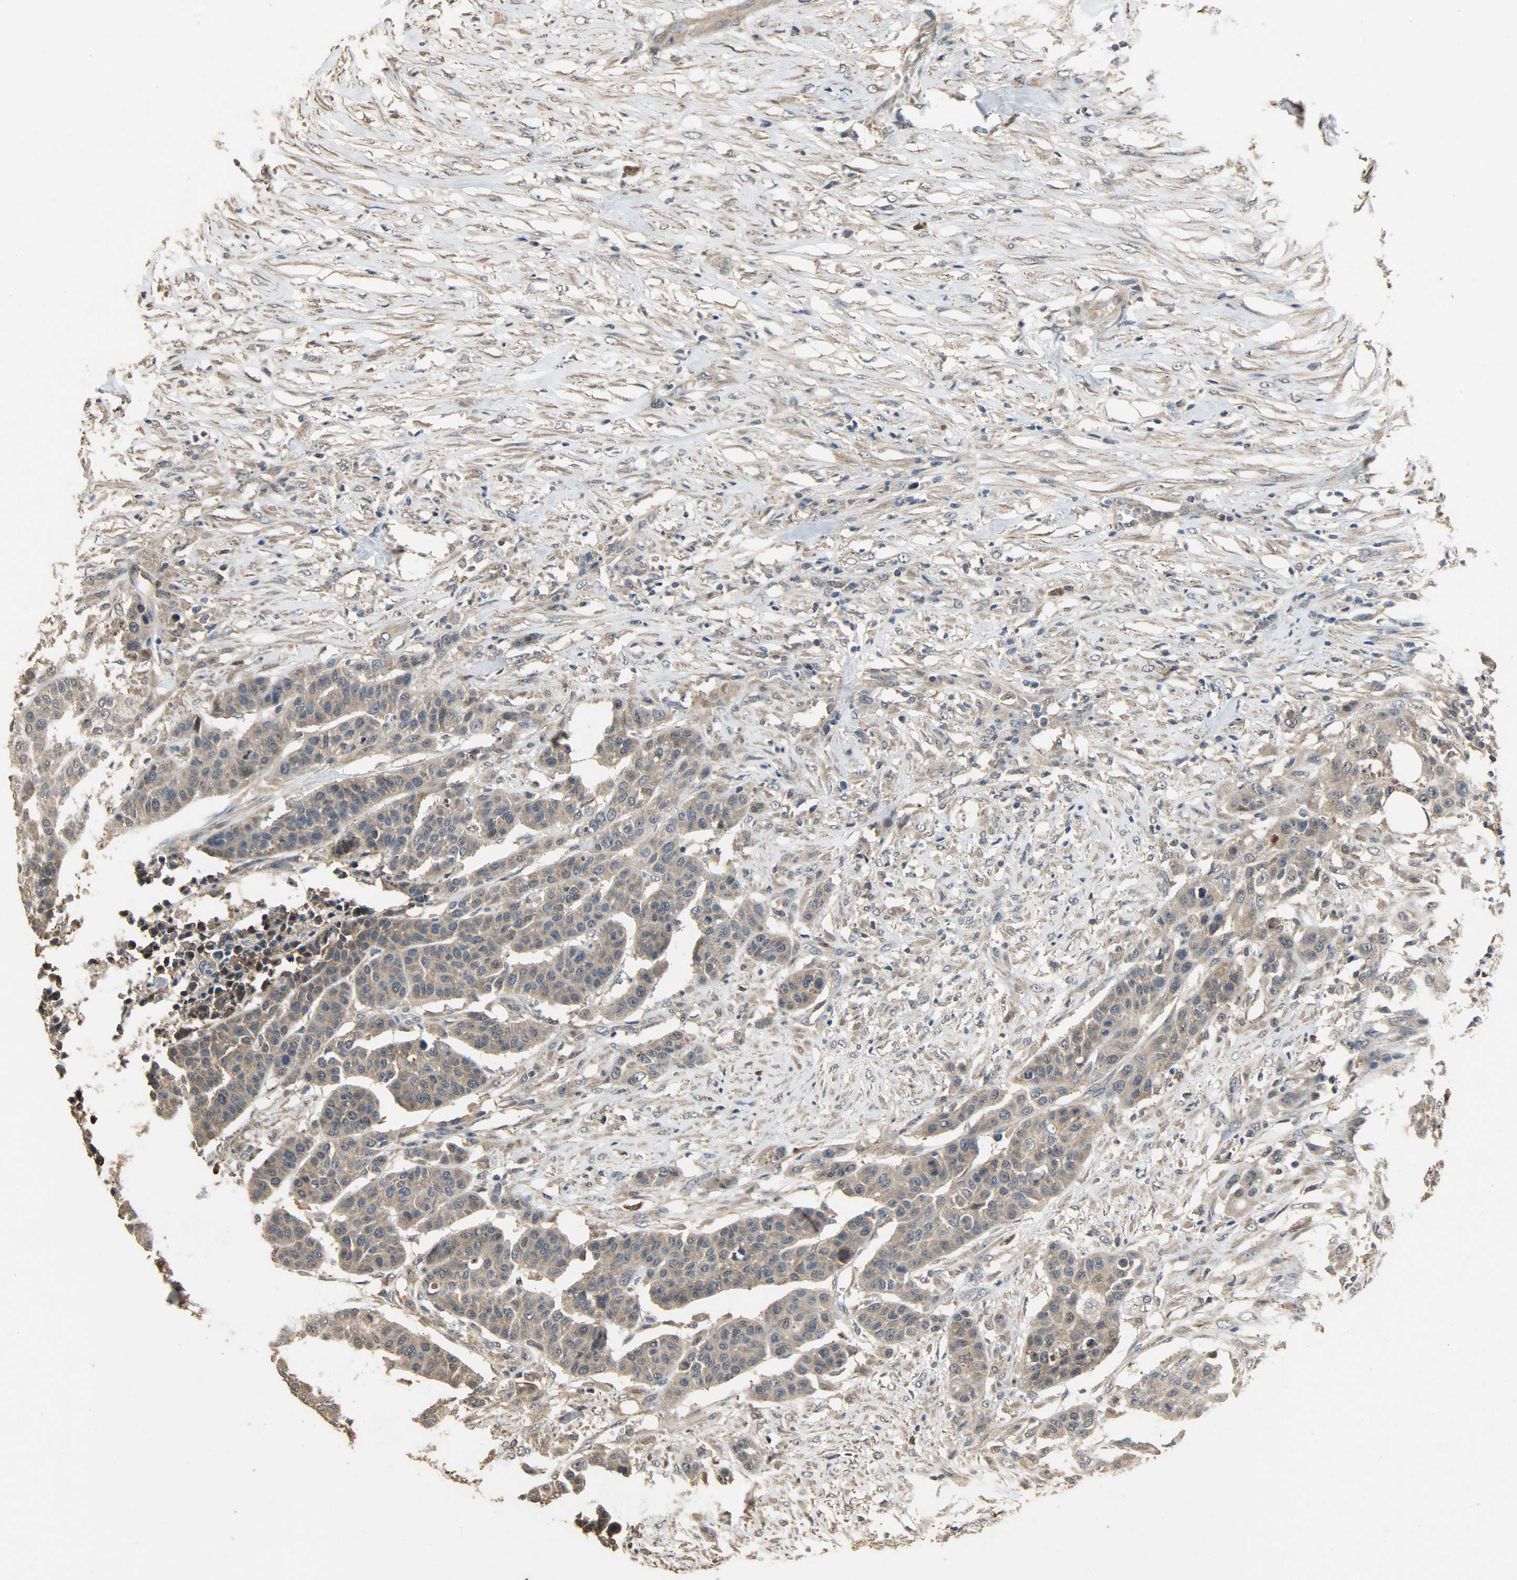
{"staining": {"intensity": "moderate", "quantity": ">75%", "location": "cytoplasmic/membranous"}, "tissue": "urothelial cancer", "cell_type": "Tumor cells", "image_type": "cancer", "snomed": [{"axis": "morphology", "description": "Urothelial carcinoma, High grade"}, {"axis": "topography", "description": "Urinary bladder"}], "caption": "Urothelial carcinoma (high-grade) stained with DAB (3,3'-diaminobenzidine) immunohistochemistry (IHC) displays medium levels of moderate cytoplasmic/membranous expression in about >75% of tumor cells.", "gene": "CDKN2C", "patient": {"sex": "male", "age": 74}}